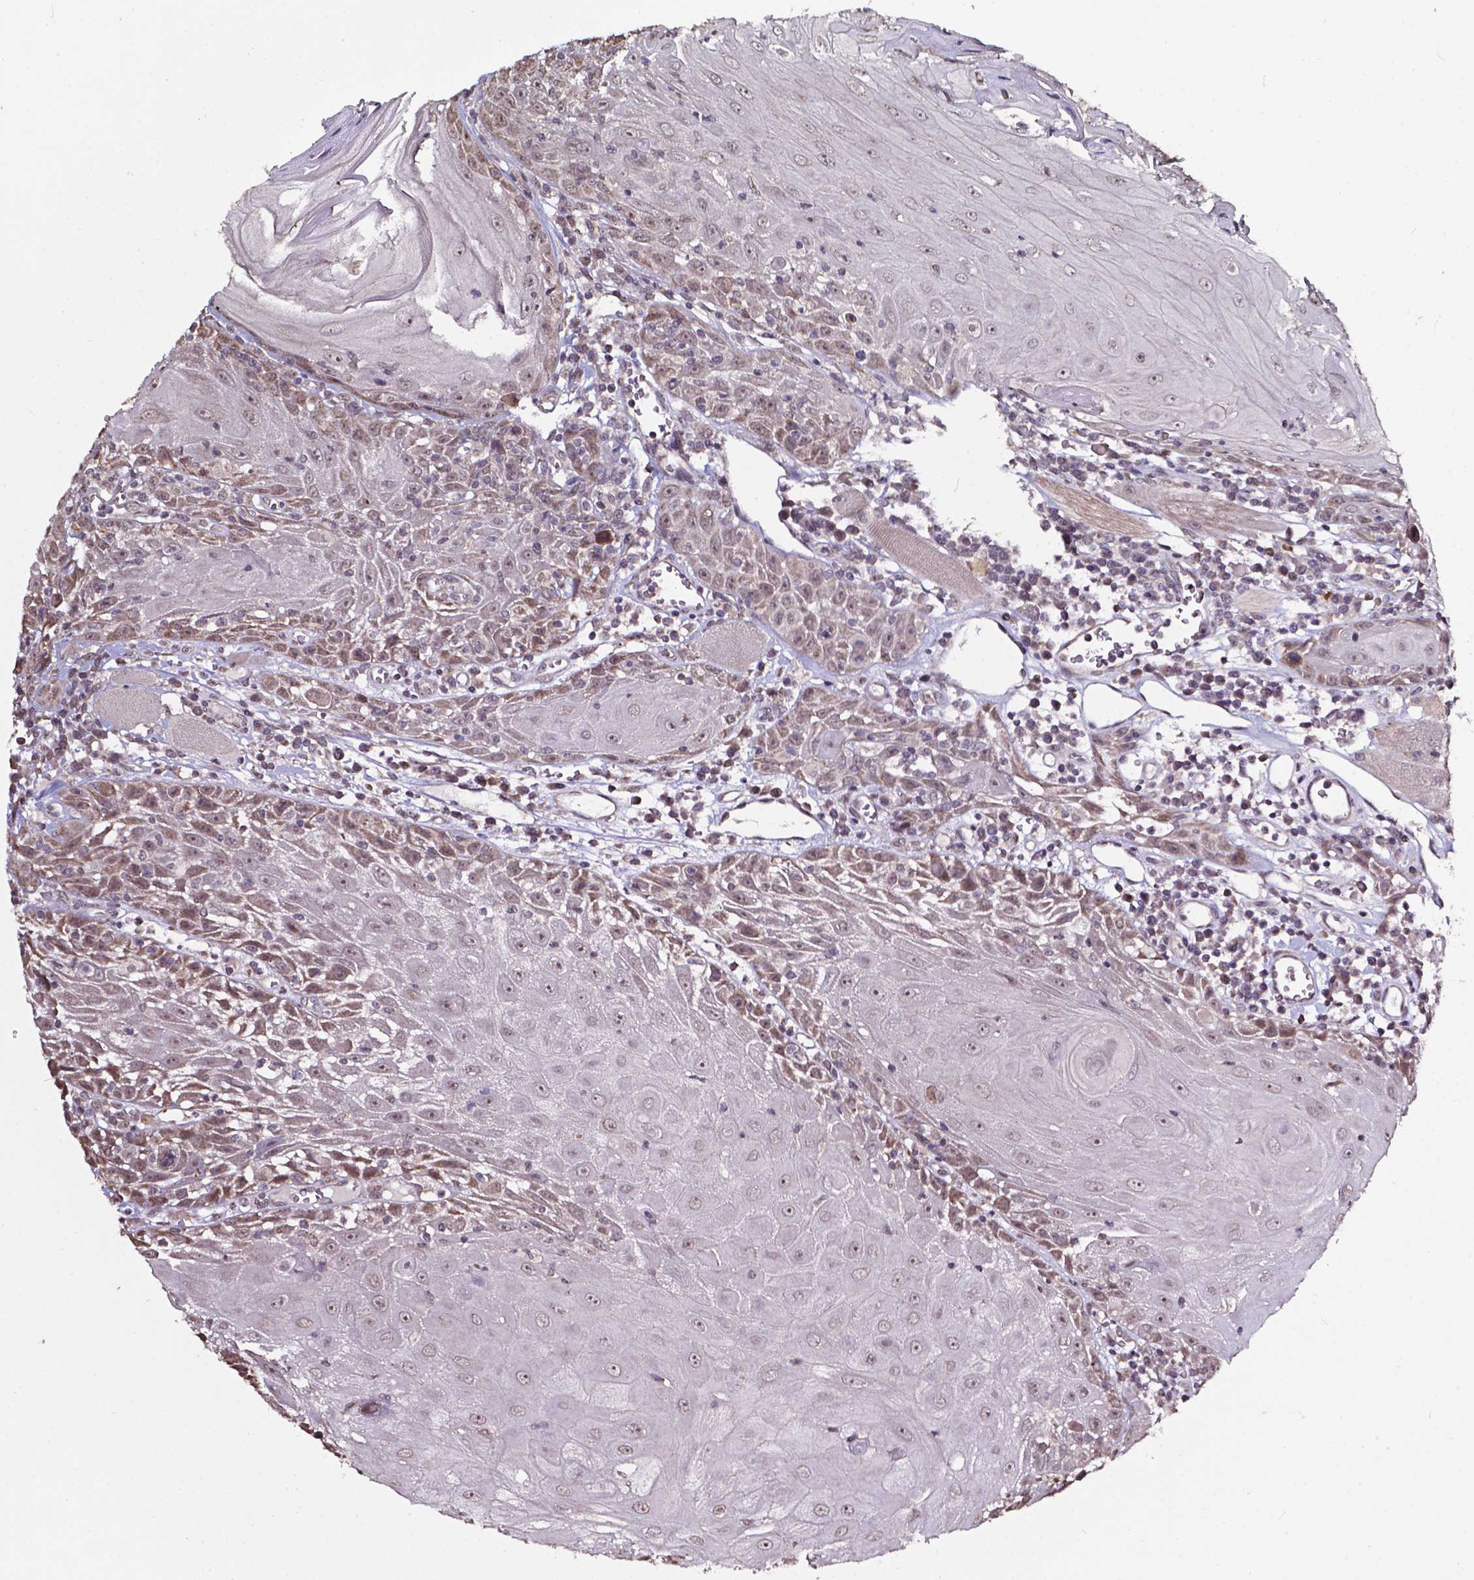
{"staining": {"intensity": "weak", "quantity": "<25%", "location": "cytoplasmic/membranous"}, "tissue": "head and neck cancer", "cell_type": "Tumor cells", "image_type": "cancer", "snomed": [{"axis": "morphology", "description": "Normal tissue, NOS"}, {"axis": "morphology", "description": "Squamous cell carcinoma, NOS"}, {"axis": "topography", "description": "Oral tissue"}, {"axis": "topography", "description": "Head-Neck"}], "caption": "Immunohistochemical staining of squamous cell carcinoma (head and neck) reveals no significant staining in tumor cells.", "gene": "GLRA2", "patient": {"sex": "male", "age": 52}}